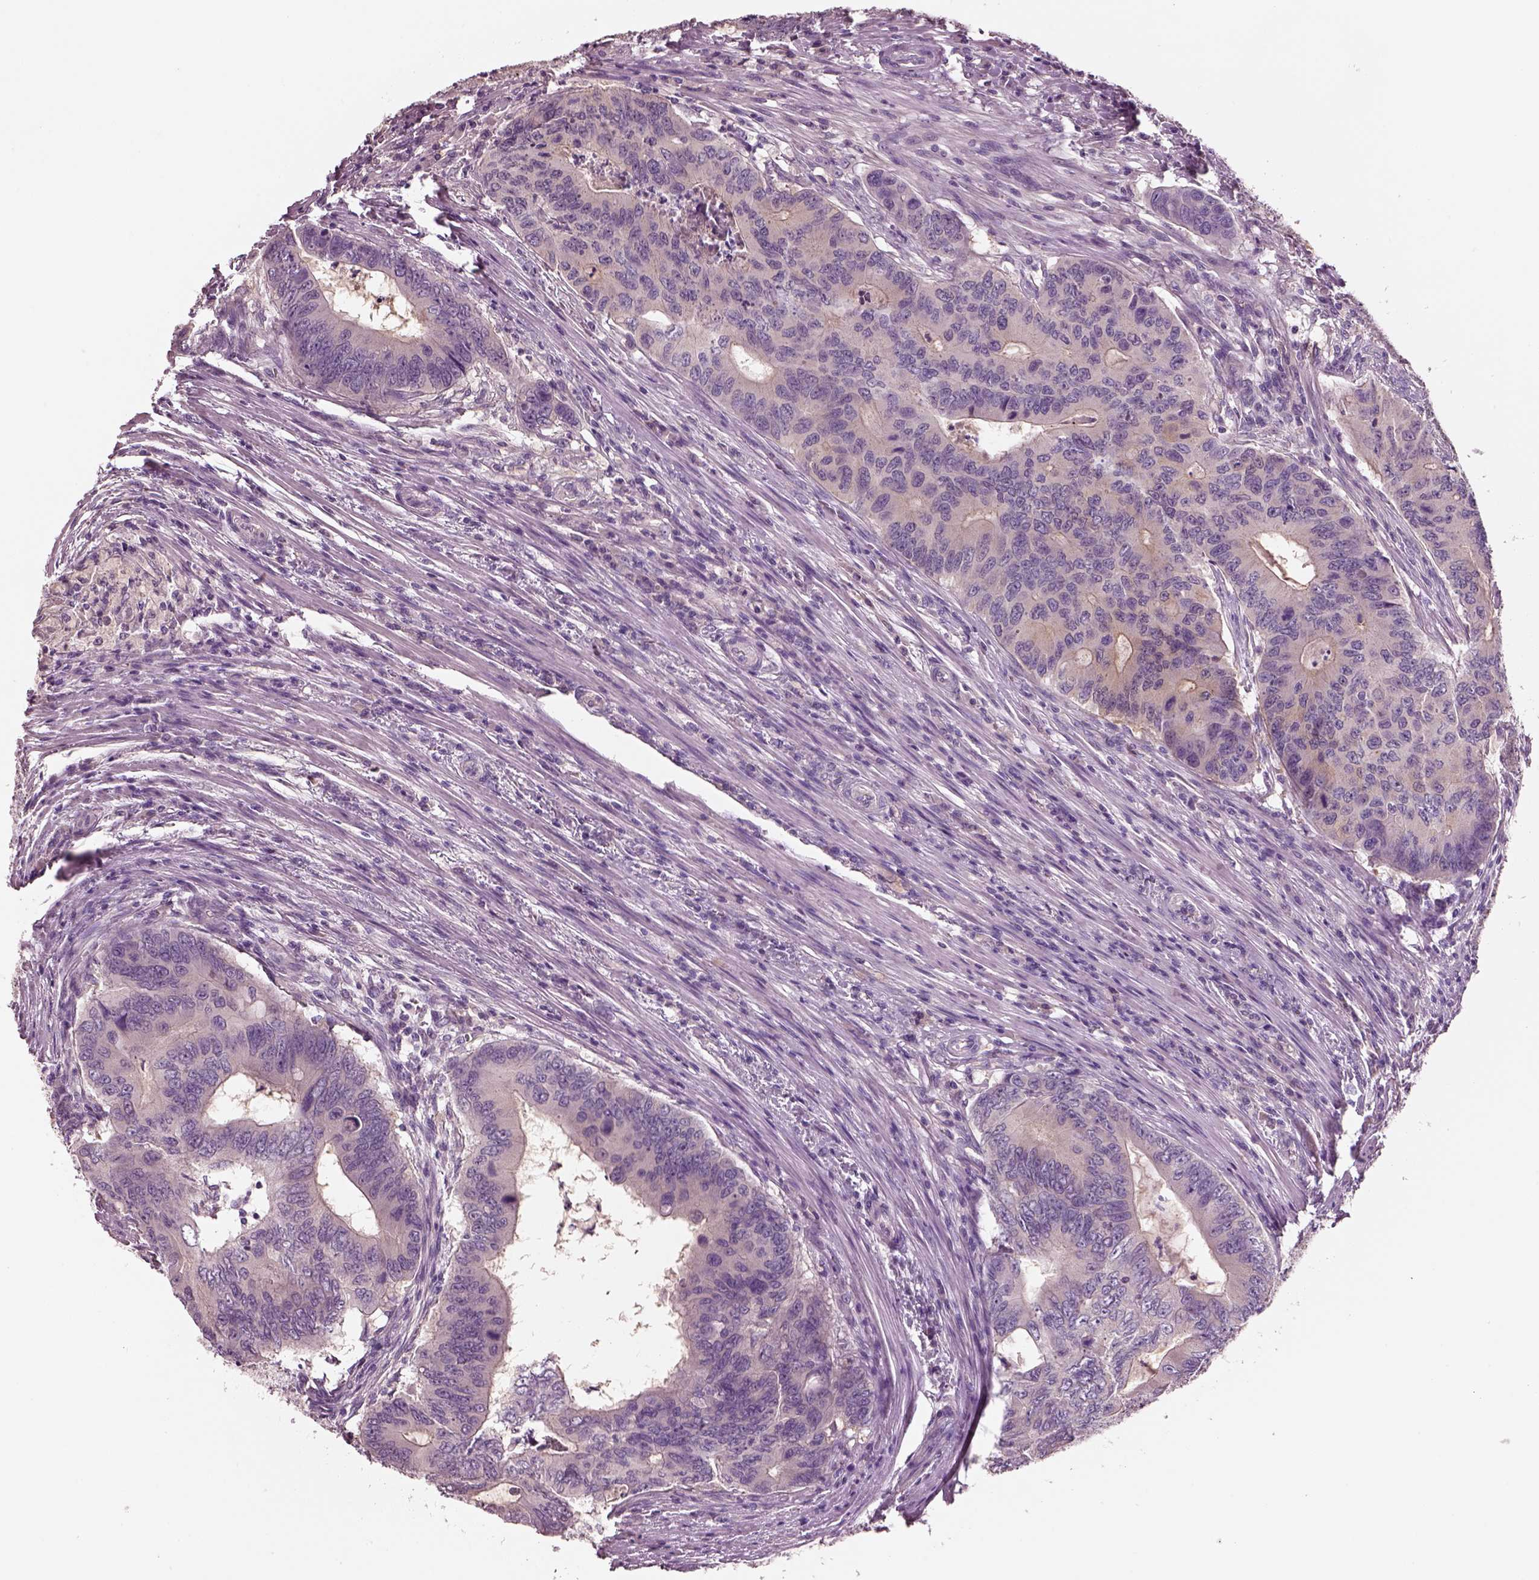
{"staining": {"intensity": "negative", "quantity": "none", "location": "none"}, "tissue": "colorectal cancer", "cell_type": "Tumor cells", "image_type": "cancer", "snomed": [{"axis": "morphology", "description": "Adenocarcinoma, NOS"}, {"axis": "topography", "description": "Colon"}], "caption": "This is an immunohistochemistry (IHC) photomicrograph of colorectal adenocarcinoma. There is no staining in tumor cells.", "gene": "ELSPBP1", "patient": {"sex": "male", "age": 53}}